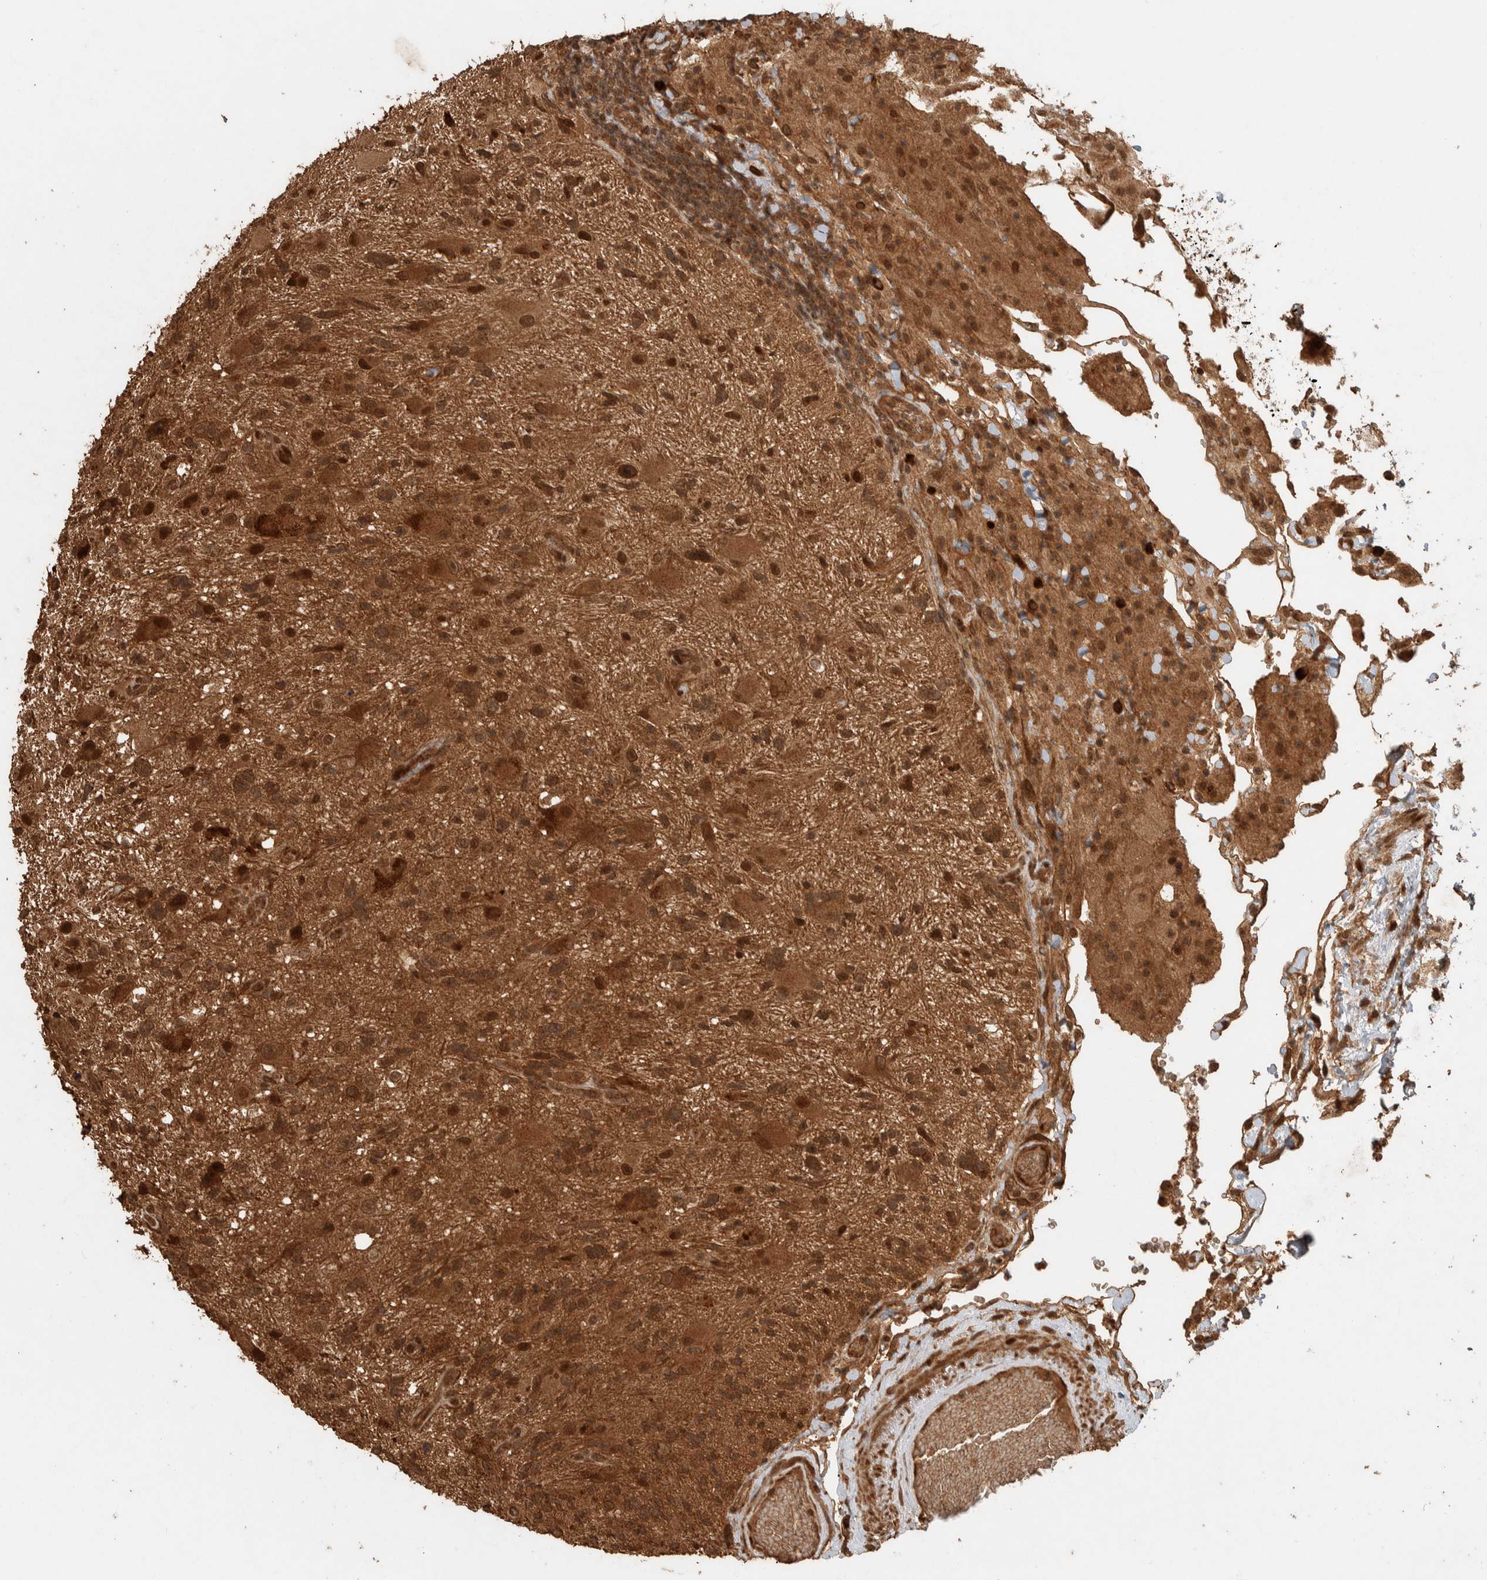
{"staining": {"intensity": "moderate", "quantity": ">75%", "location": "cytoplasmic/membranous"}, "tissue": "glioma", "cell_type": "Tumor cells", "image_type": "cancer", "snomed": [{"axis": "morphology", "description": "Glioma, malignant, High grade"}, {"axis": "topography", "description": "Brain"}], "caption": "High-power microscopy captured an IHC histopathology image of high-grade glioma (malignant), revealing moderate cytoplasmic/membranous staining in about >75% of tumor cells.", "gene": "CNTROB", "patient": {"sex": "male", "age": 33}}